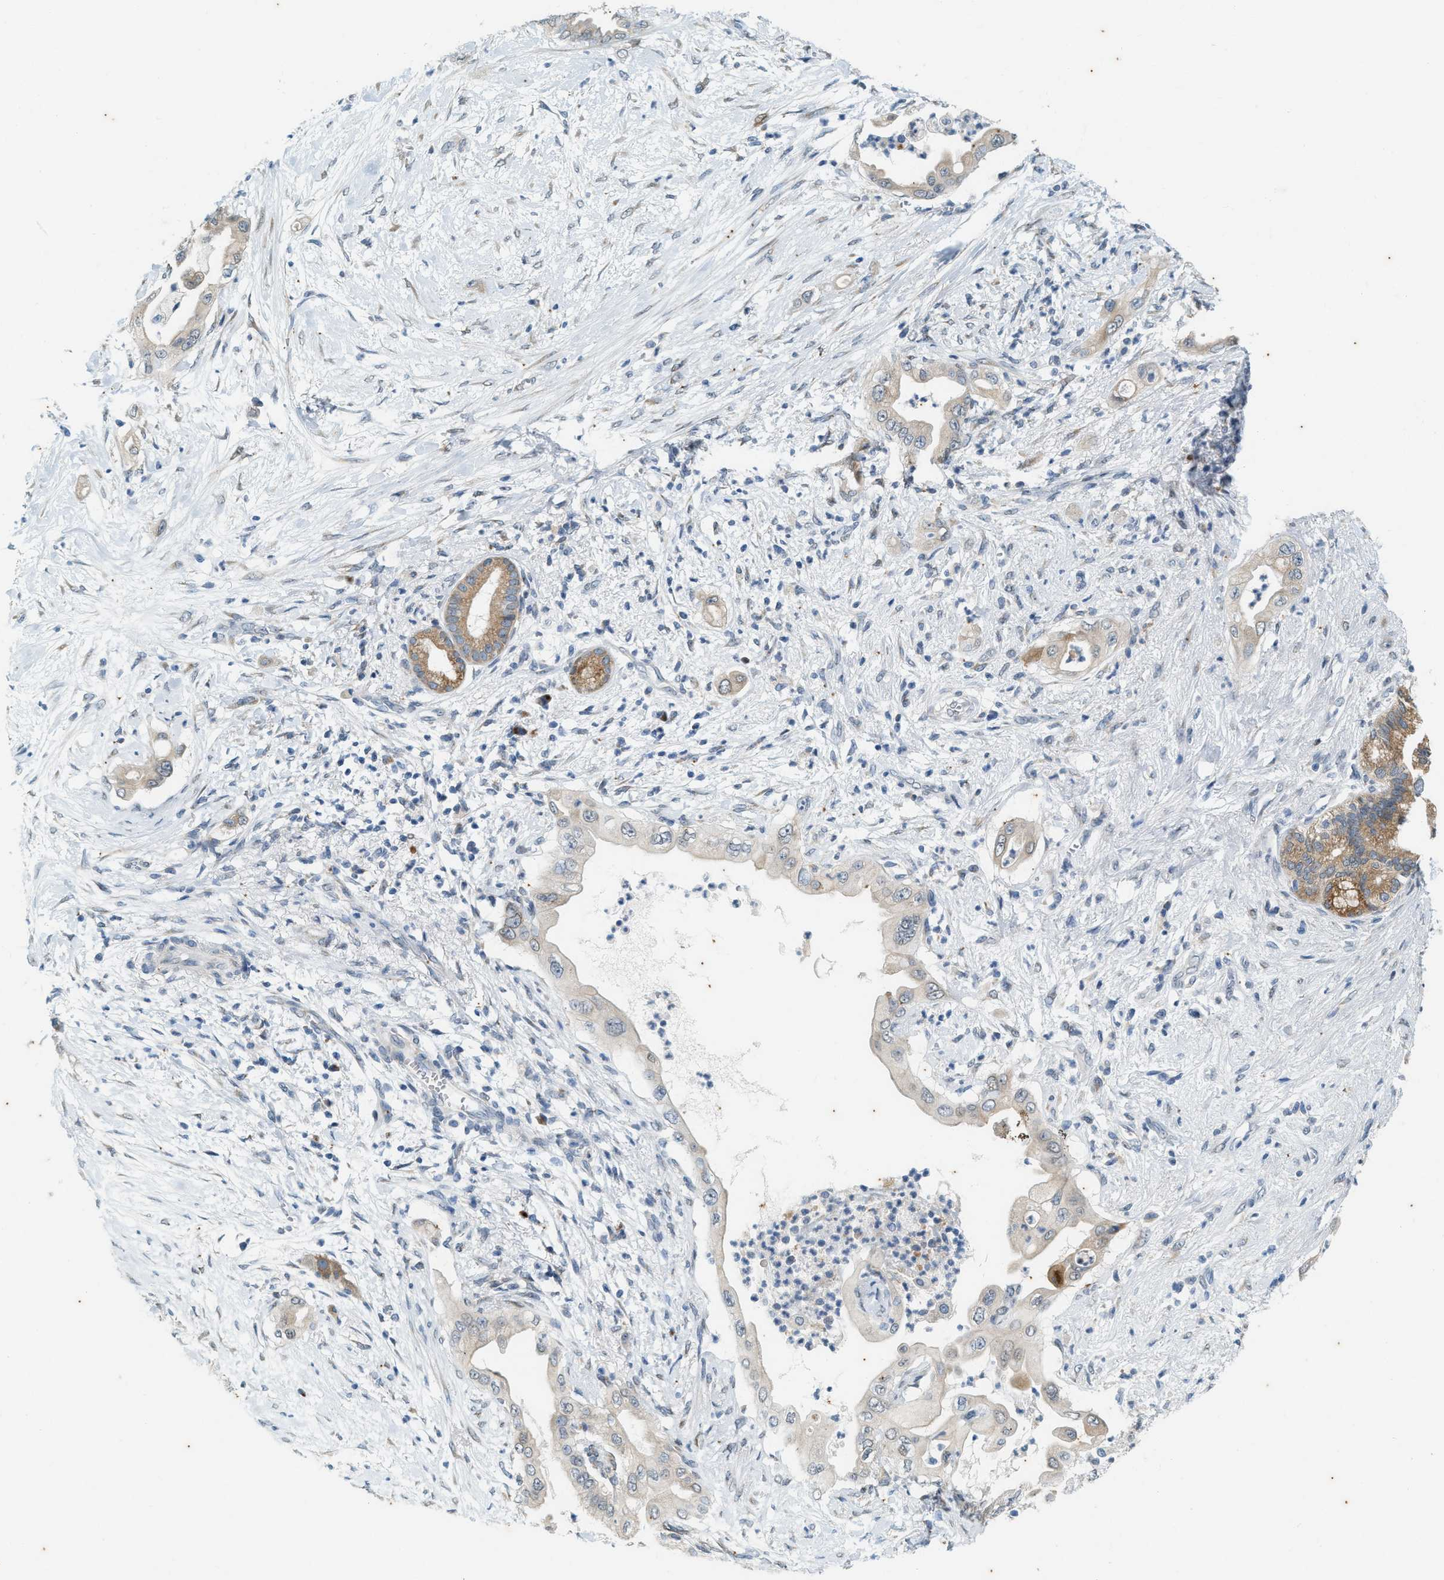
{"staining": {"intensity": "moderate", "quantity": "25%-75%", "location": "cytoplasmic/membranous"}, "tissue": "pancreatic cancer", "cell_type": "Tumor cells", "image_type": "cancer", "snomed": [{"axis": "morphology", "description": "Adenocarcinoma, NOS"}, {"axis": "topography", "description": "Pancreas"}], "caption": "This micrograph exhibits immunohistochemistry (IHC) staining of adenocarcinoma (pancreatic), with medium moderate cytoplasmic/membranous positivity in approximately 25%-75% of tumor cells.", "gene": "CHPF2", "patient": {"sex": "male", "age": 59}}